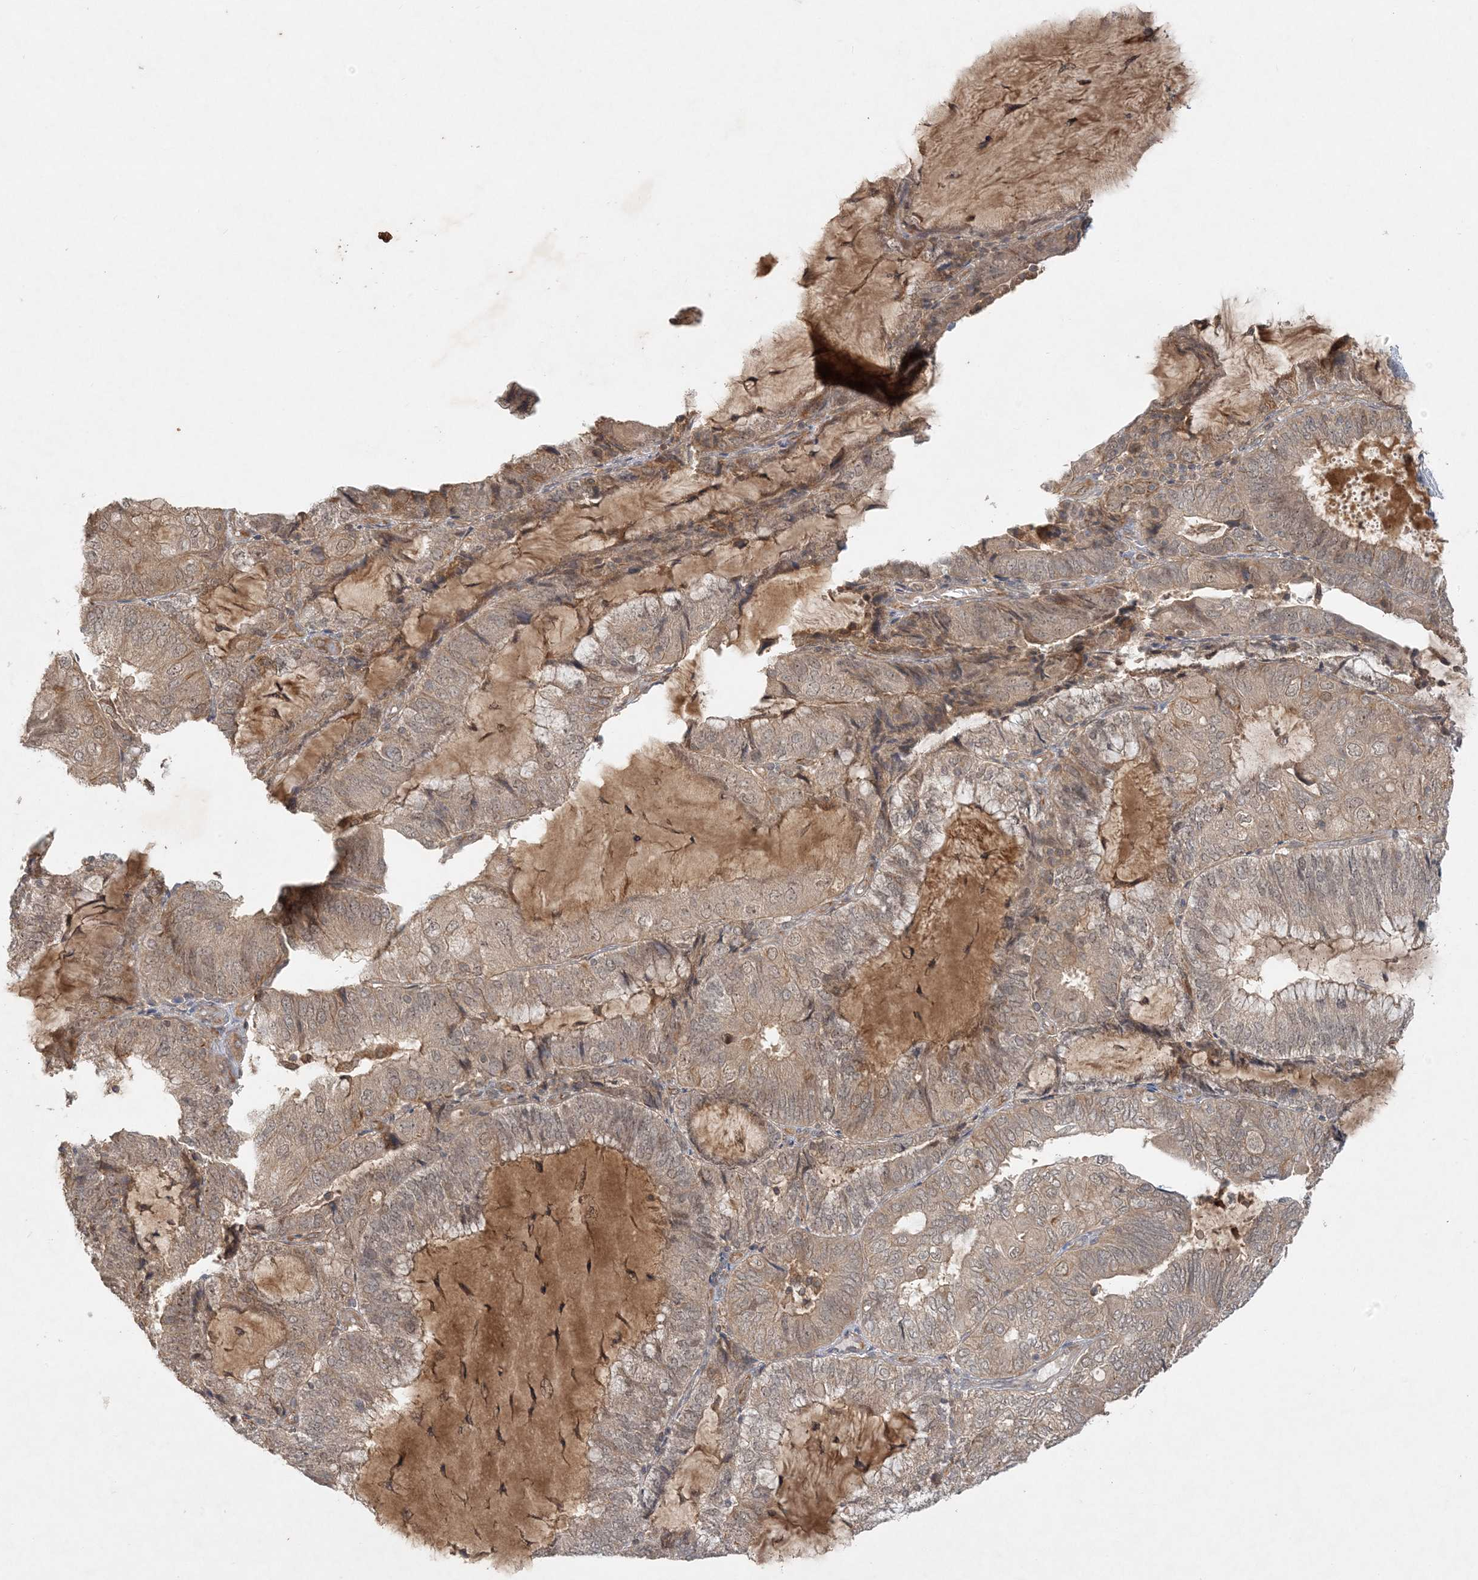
{"staining": {"intensity": "weak", "quantity": "<25%", "location": "cytoplasmic/membranous"}, "tissue": "endometrial cancer", "cell_type": "Tumor cells", "image_type": "cancer", "snomed": [{"axis": "morphology", "description": "Adenocarcinoma, NOS"}, {"axis": "topography", "description": "Endometrium"}], "caption": "IHC micrograph of endometrial adenocarcinoma stained for a protein (brown), which displays no expression in tumor cells.", "gene": "ZCCHC4", "patient": {"sex": "female", "age": 81}}